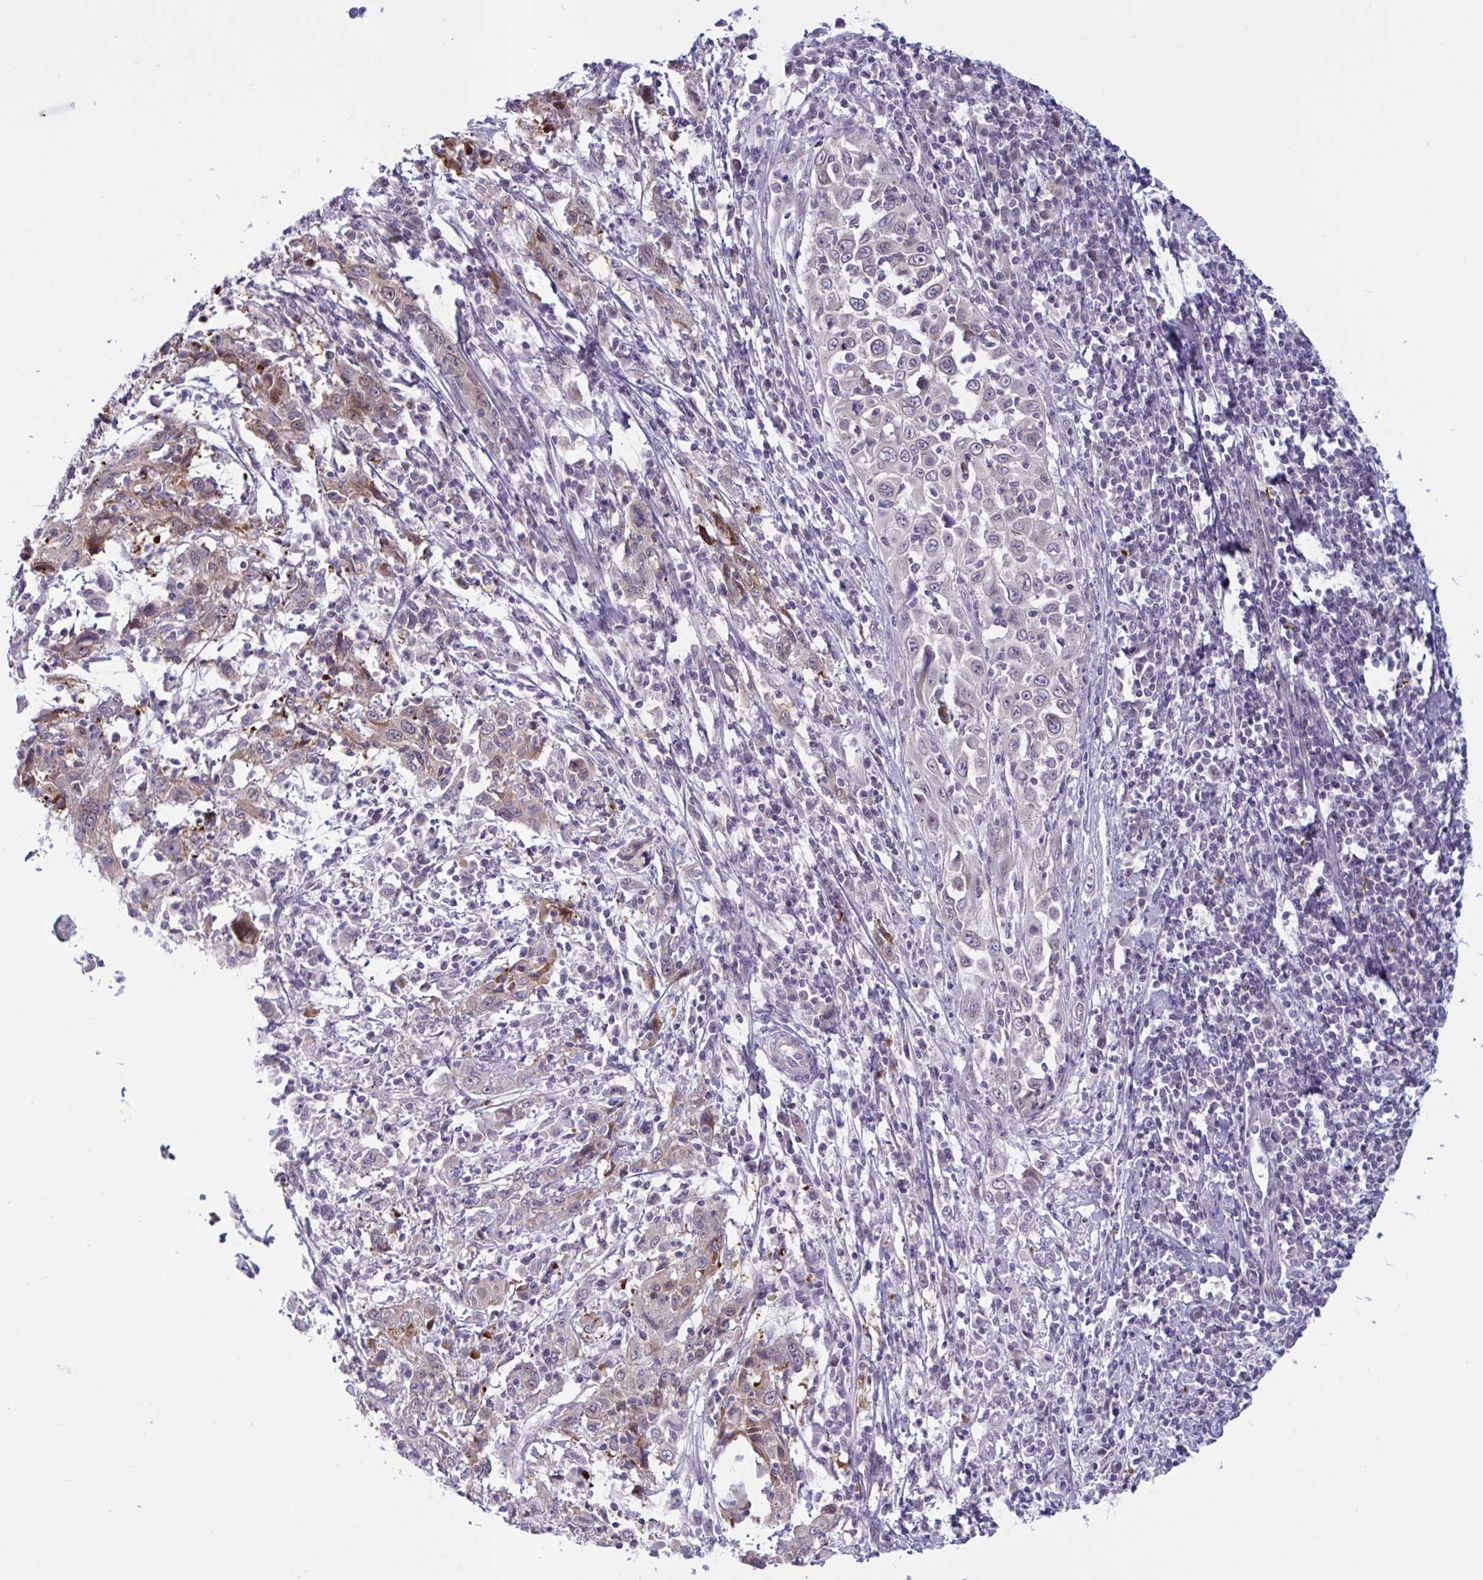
{"staining": {"intensity": "weak", "quantity": "<25%", "location": "cytoplasmic/membranous,nuclear"}, "tissue": "cervical cancer", "cell_type": "Tumor cells", "image_type": "cancer", "snomed": [{"axis": "morphology", "description": "Squamous cell carcinoma, NOS"}, {"axis": "topography", "description": "Cervix"}], "caption": "High magnification brightfield microscopy of squamous cell carcinoma (cervical) stained with DAB (3,3'-diaminobenzidine) (brown) and counterstained with hematoxylin (blue): tumor cells show no significant staining.", "gene": "DOCK11", "patient": {"sex": "female", "age": 46}}